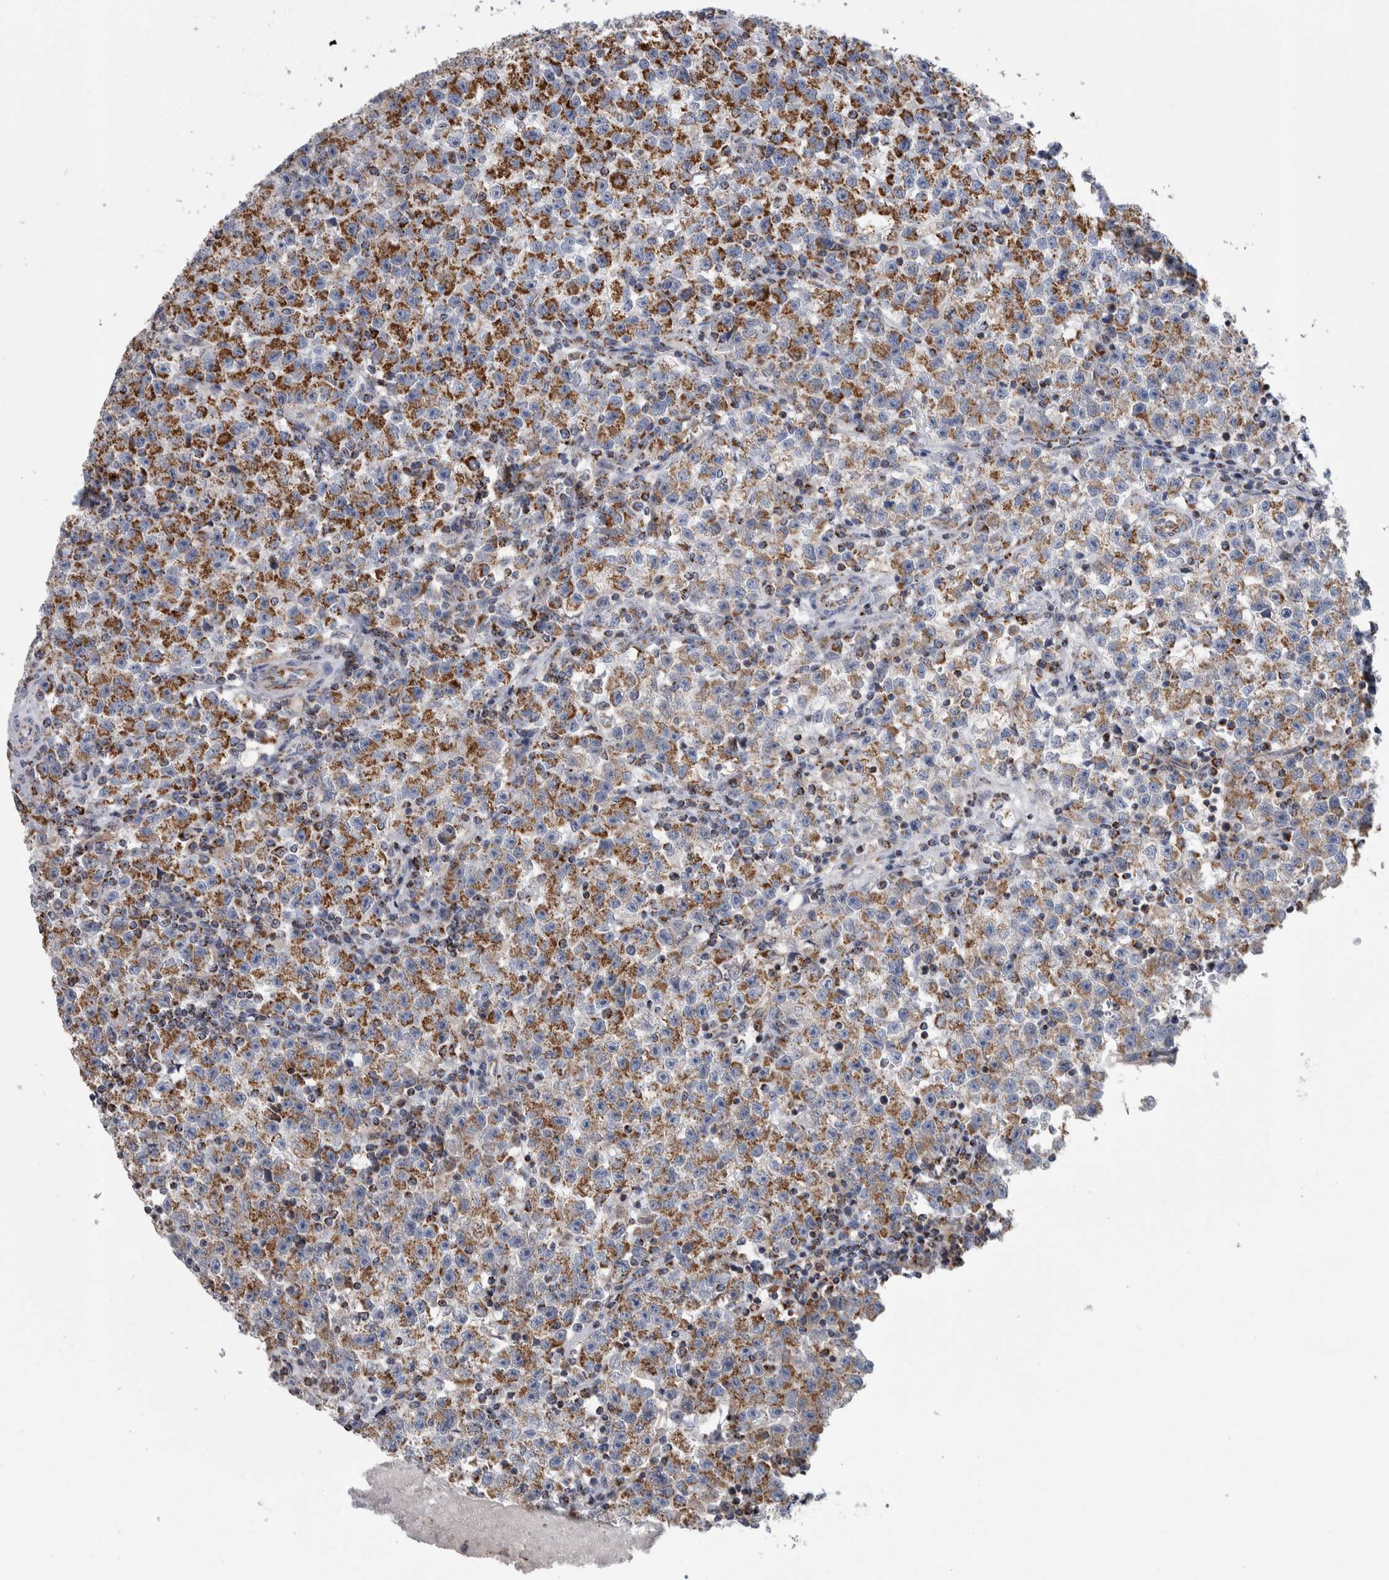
{"staining": {"intensity": "moderate", "quantity": ">75%", "location": "cytoplasmic/membranous"}, "tissue": "testis cancer", "cell_type": "Tumor cells", "image_type": "cancer", "snomed": [{"axis": "morphology", "description": "Seminoma, NOS"}, {"axis": "topography", "description": "Testis"}], "caption": "Testis cancer (seminoma) stained with a brown dye exhibits moderate cytoplasmic/membranous positive expression in about >75% of tumor cells.", "gene": "ETFA", "patient": {"sex": "male", "age": 22}}